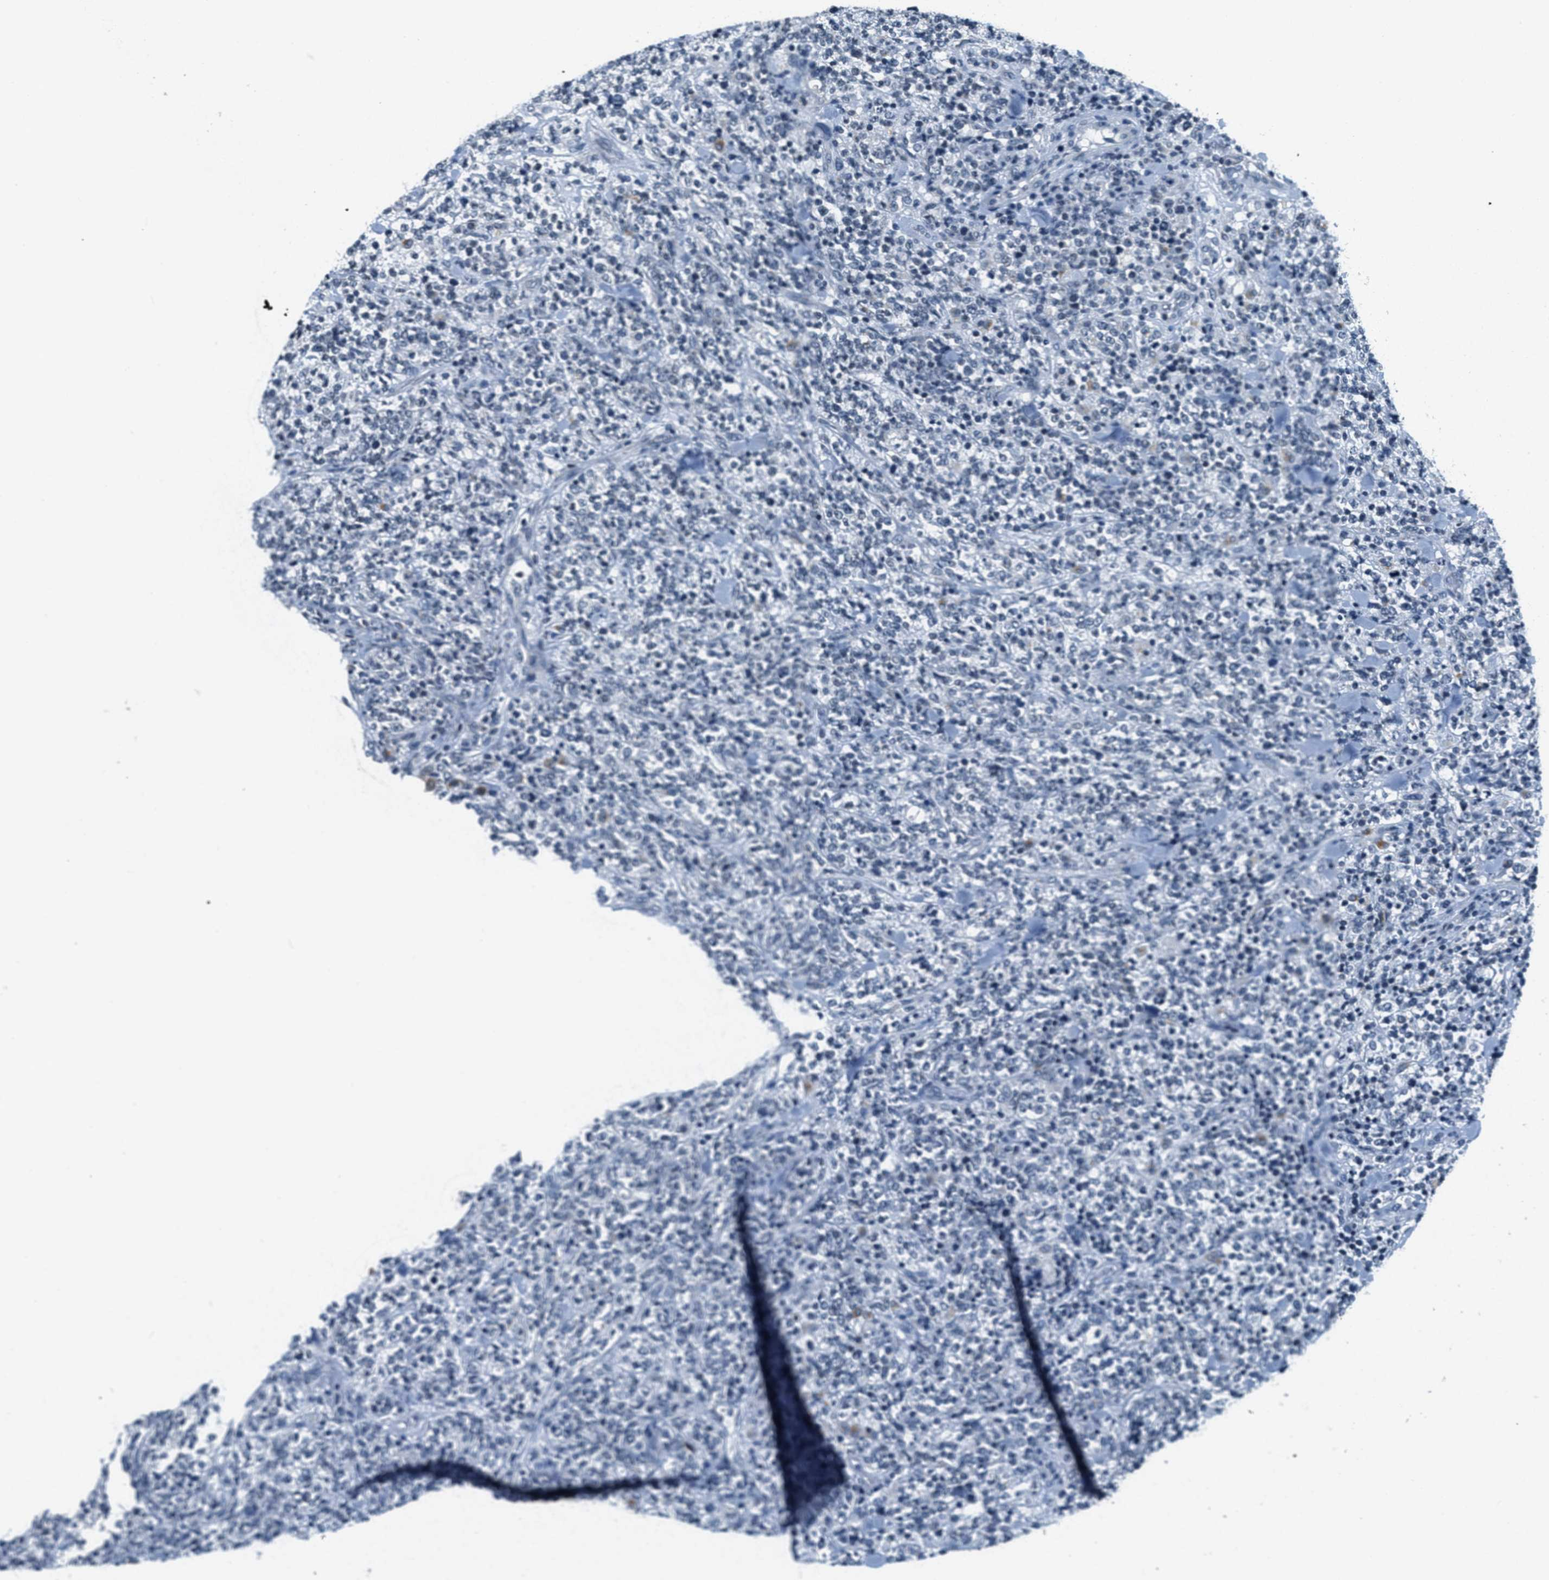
{"staining": {"intensity": "negative", "quantity": "none", "location": "none"}, "tissue": "lymphoma", "cell_type": "Tumor cells", "image_type": "cancer", "snomed": [{"axis": "morphology", "description": "Malignant lymphoma, non-Hodgkin's type, High grade"}, {"axis": "topography", "description": "Soft tissue"}], "caption": "The photomicrograph shows no significant positivity in tumor cells of high-grade malignant lymphoma, non-Hodgkin's type.", "gene": "CA4", "patient": {"sex": "male", "age": 18}}